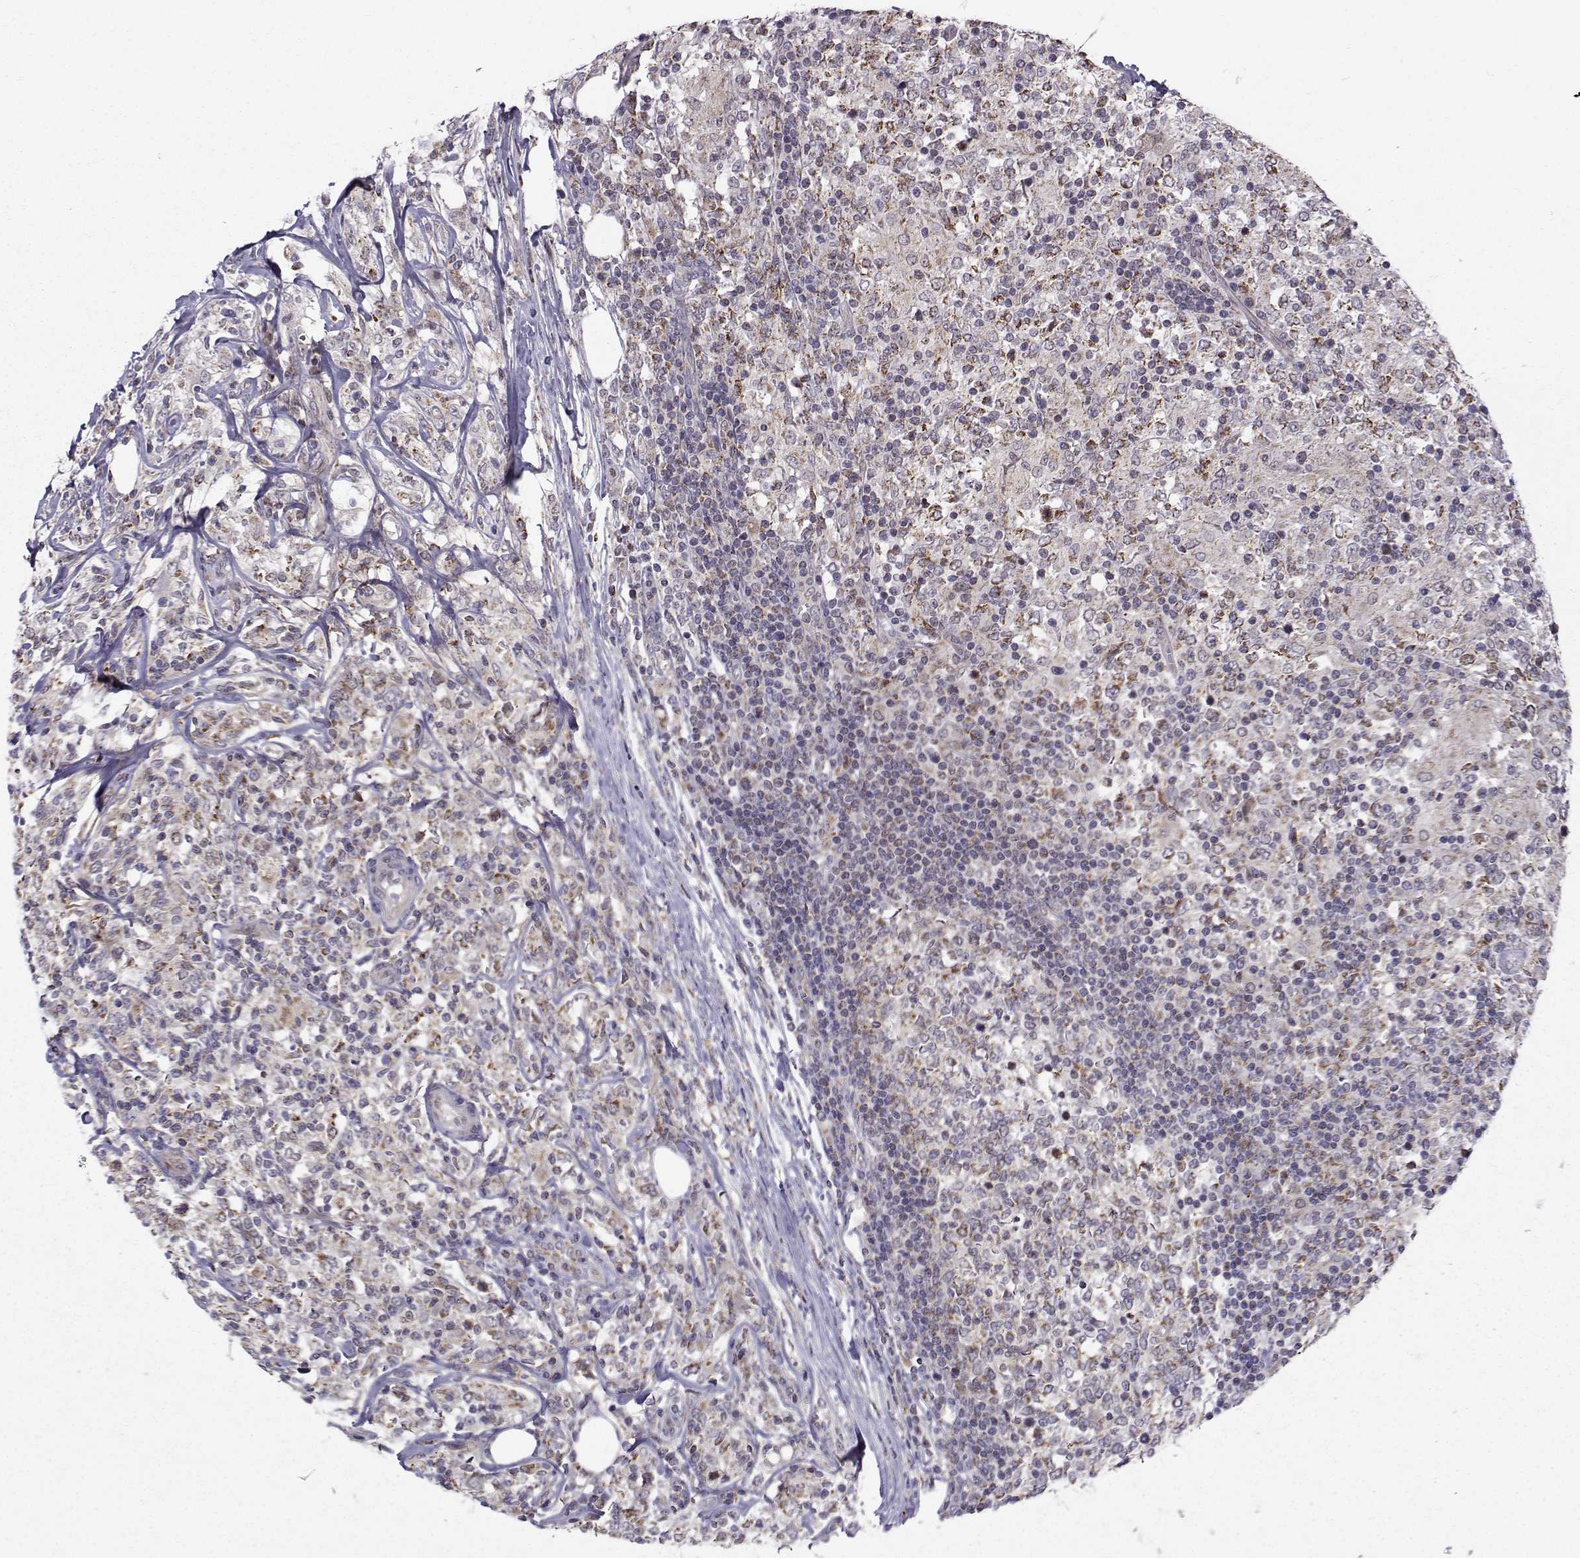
{"staining": {"intensity": "moderate", "quantity": ">75%", "location": "cytoplasmic/membranous"}, "tissue": "lymphoma", "cell_type": "Tumor cells", "image_type": "cancer", "snomed": [{"axis": "morphology", "description": "Malignant lymphoma, non-Hodgkin's type, High grade"}, {"axis": "topography", "description": "Lymph node"}], "caption": "High-magnification brightfield microscopy of lymphoma stained with DAB (3,3'-diaminobenzidine) (brown) and counterstained with hematoxylin (blue). tumor cells exhibit moderate cytoplasmic/membranous staining is present in approximately>75% of cells.", "gene": "NECAB3", "patient": {"sex": "female", "age": 84}}